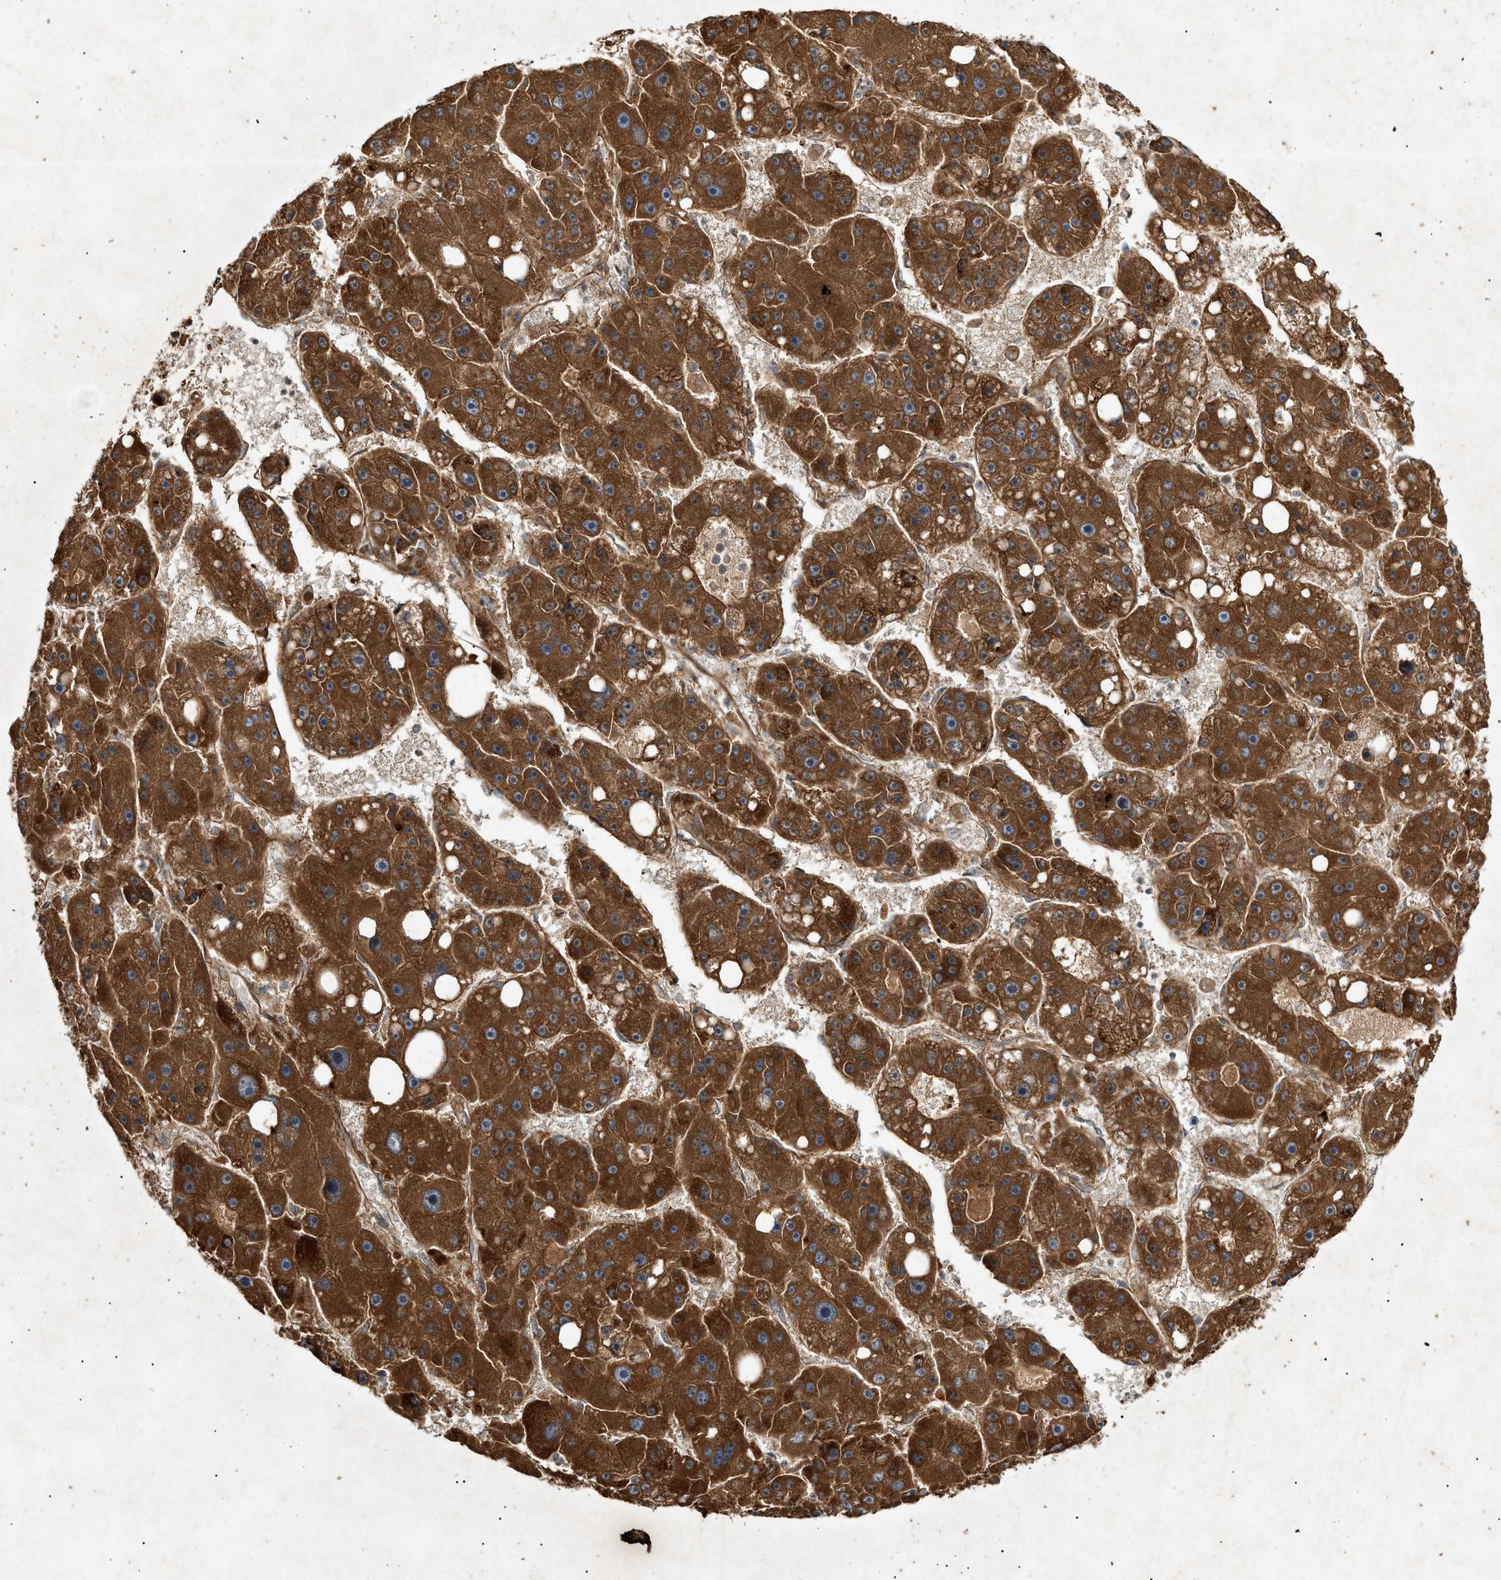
{"staining": {"intensity": "strong", "quantity": ">75%", "location": "cytoplasmic/membranous"}, "tissue": "liver cancer", "cell_type": "Tumor cells", "image_type": "cancer", "snomed": [{"axis": "morphology", "description": "Carcinoma, Hepatocellular, NOS"}, {"axis": "topography", "description": "Liver"}], "caption": "Liver hepatocellular carcinoma stained for a protein (brown) displays strong cytoplasmic/membranous positive expression in about >75% of tumor cells.", "gene": "MTCH1", "patient": {"sex": "female", "age": 61}}